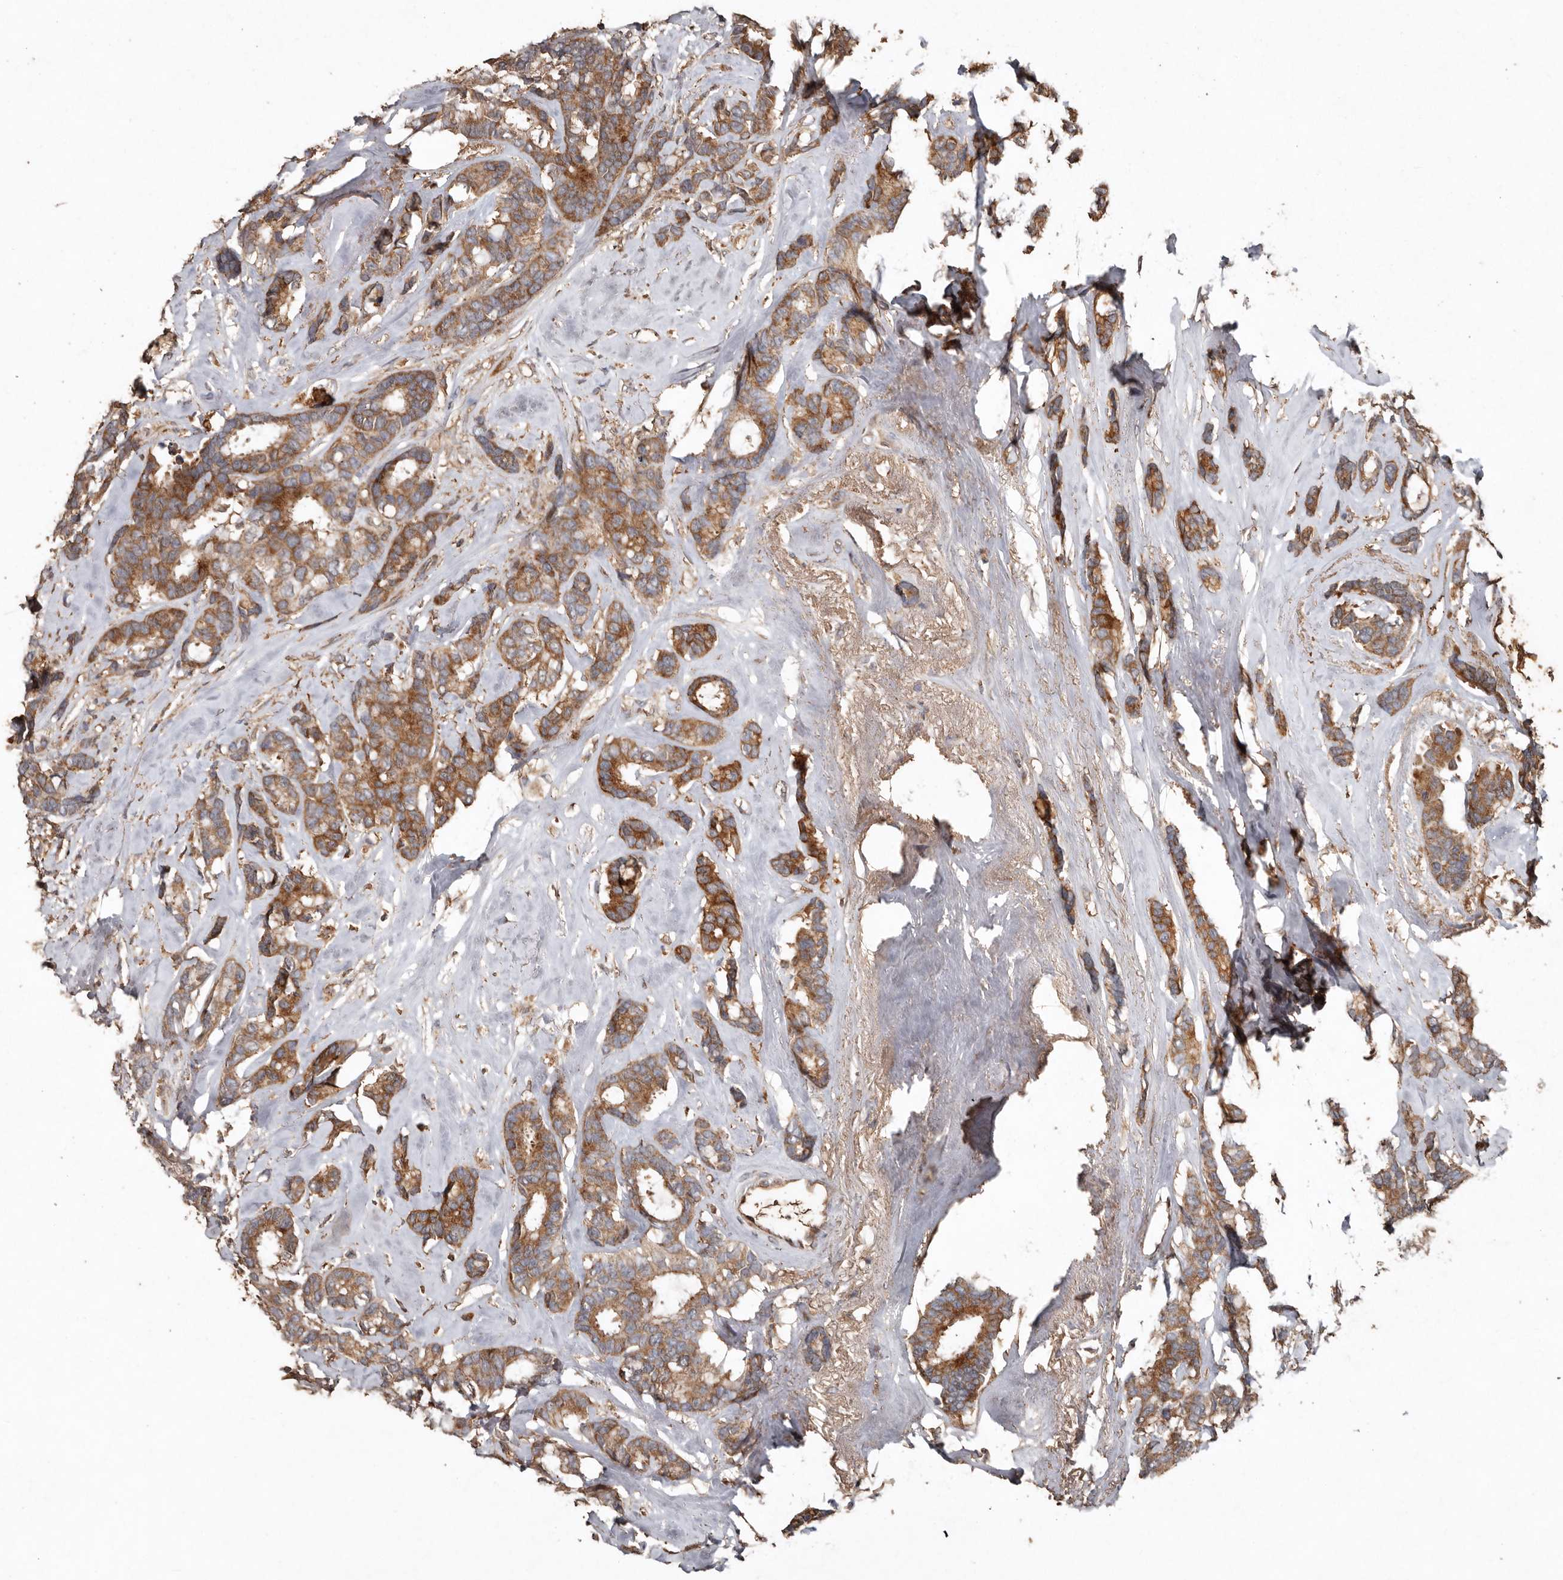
{"staining": {"intensity": "moderate", "quantity": ">75%", "location": "cytoplasmic/membranous"}, "tissue": "breast cancer", "cell_type": "Tumor cells", "image_type": "cancer", "snomed": [{"axis": "morphology", "description": "Duct carcinoma"}, {"axis": "topography", "description": "Breast"}], "caption": "Brown immunohistochemical staining in human breast cancer (intraductal carcinoma) reveals moderate cytoplasmic/membranous expression in about >75% of tumor cells.", "gene": "RANBP17", "patient": {"sex": "female", "age": 87}}